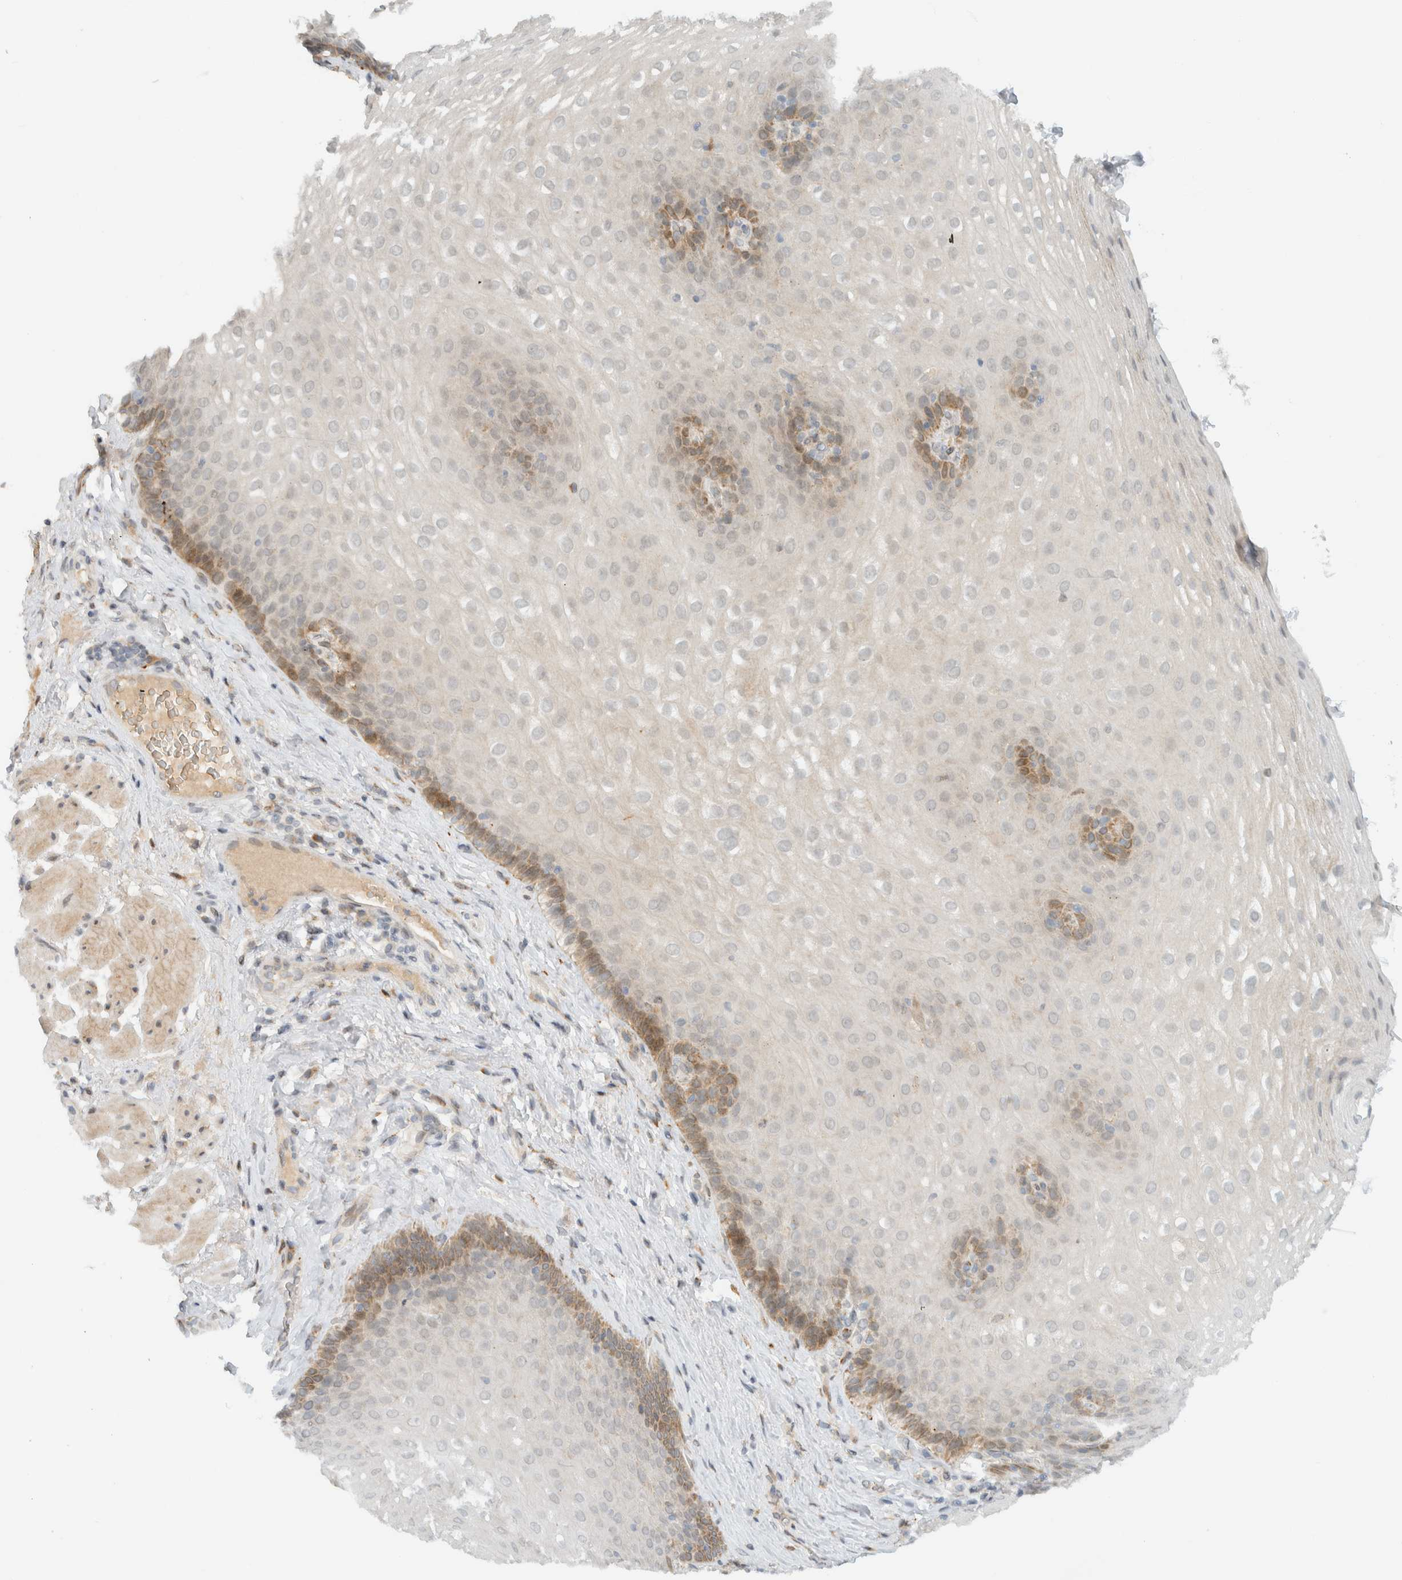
{"staining": {"intensity": "moderate", "quantity": "<25%", "location": "cytoplasmic/membranous"}, "tissue": "esophagus", "cell_type": "Squamous epithelial cells", "image_type": "normal", "snomed": [{"axis": "morphology", "description": "Normal tissue, NOS"}, {"axis": "topography", "description": "Esophagus"}], "caption": "Squamous epithelial cells display moderate cytoplasmic/membranous expression in about <25% of cells in normal esophagus.", "gene": "ITPRID1", "patient": {"sex": "female", "age": 66}}